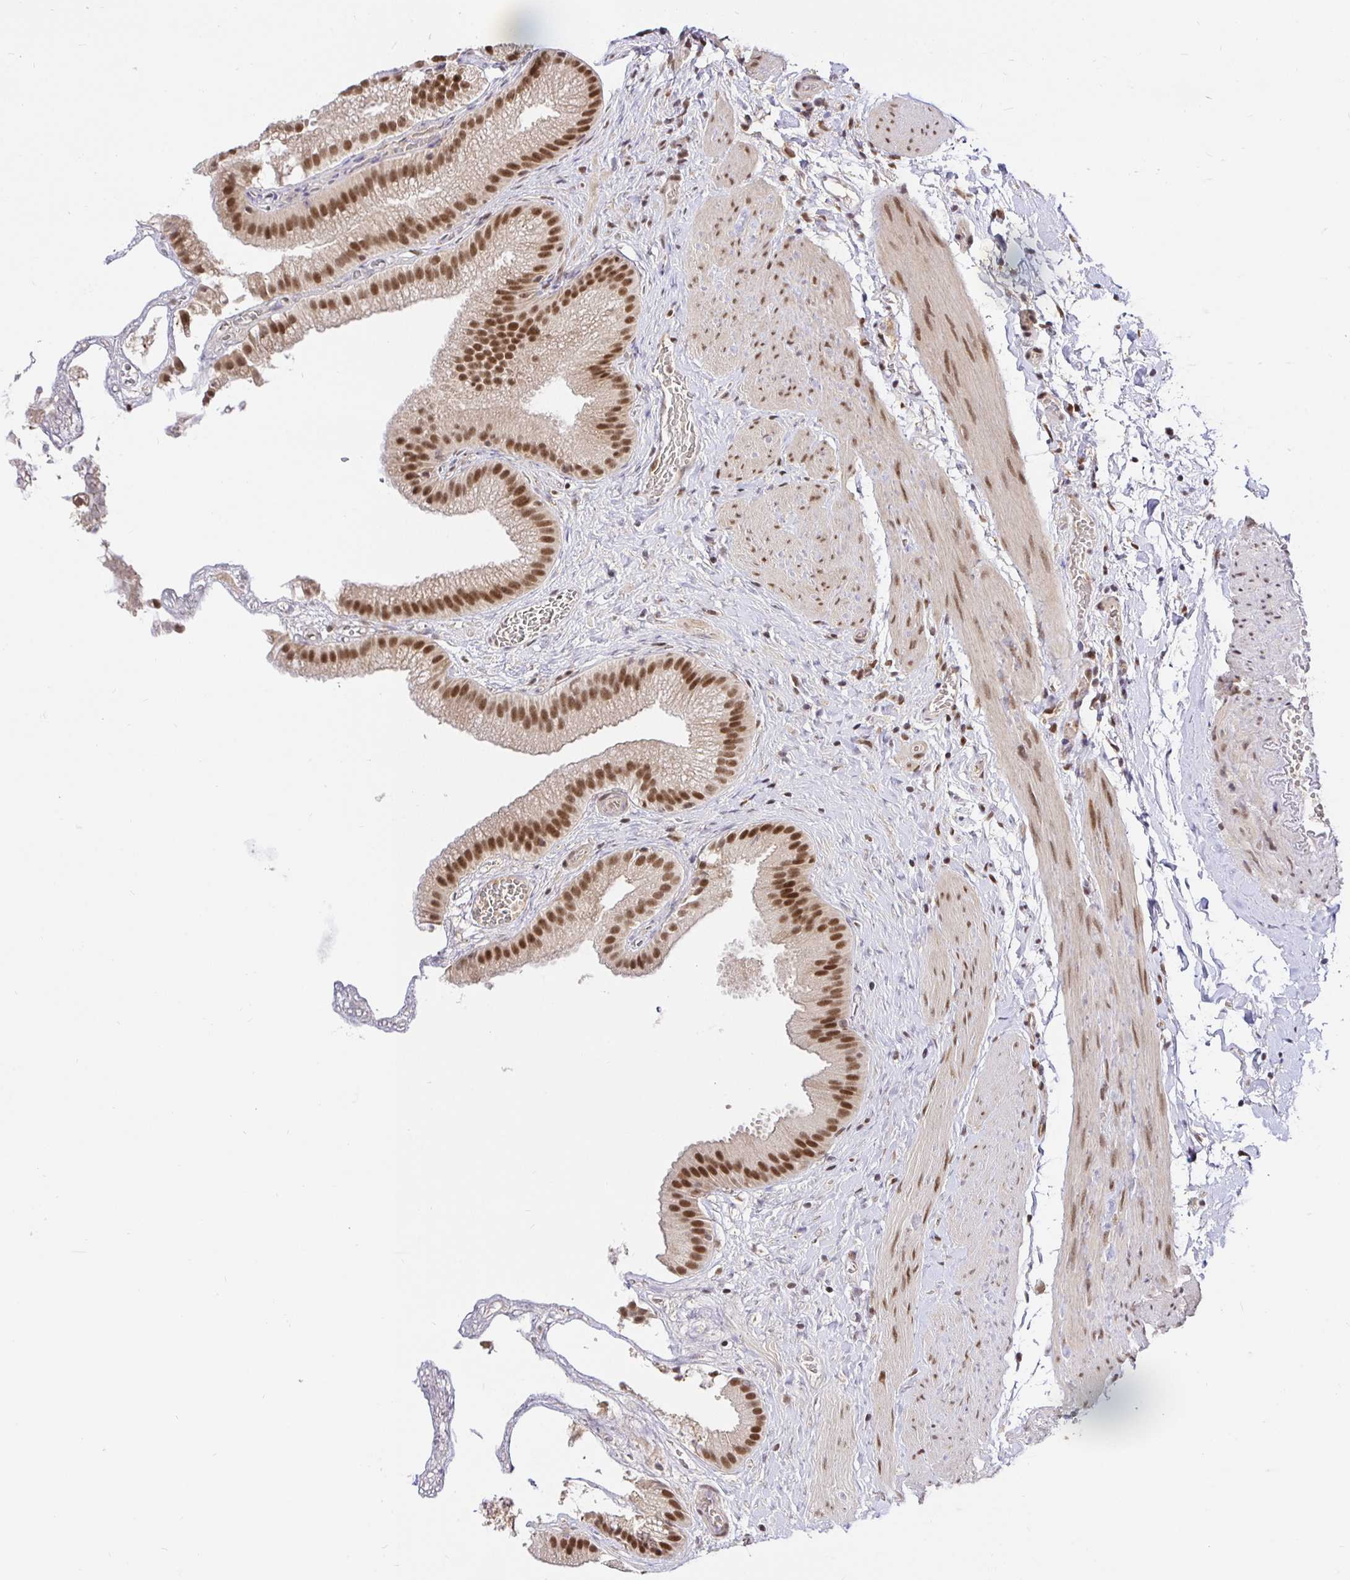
{"staining": {"intensity": "strong", "quantity": ">75%", "location": "nuclear"}, "tissue": "gallbladder", "cell_type": "Glandular cells", "image_type": "normal", "snomed": [{"axis": "morphology", "description": "Normal tissue, NOS"}, {"axis": "topography", "description": "Gallbladder"}], "caption": "The immunohistochemical stain highlights strong nuclear expression in glandular cells of benign gallbladder. (DAB (3,3'-diaminobenzidine) IHC, brown staining for protein, blue staining for nuclei).", "gene": "USF1", "patient": {"sex": "female", "age": 63}}